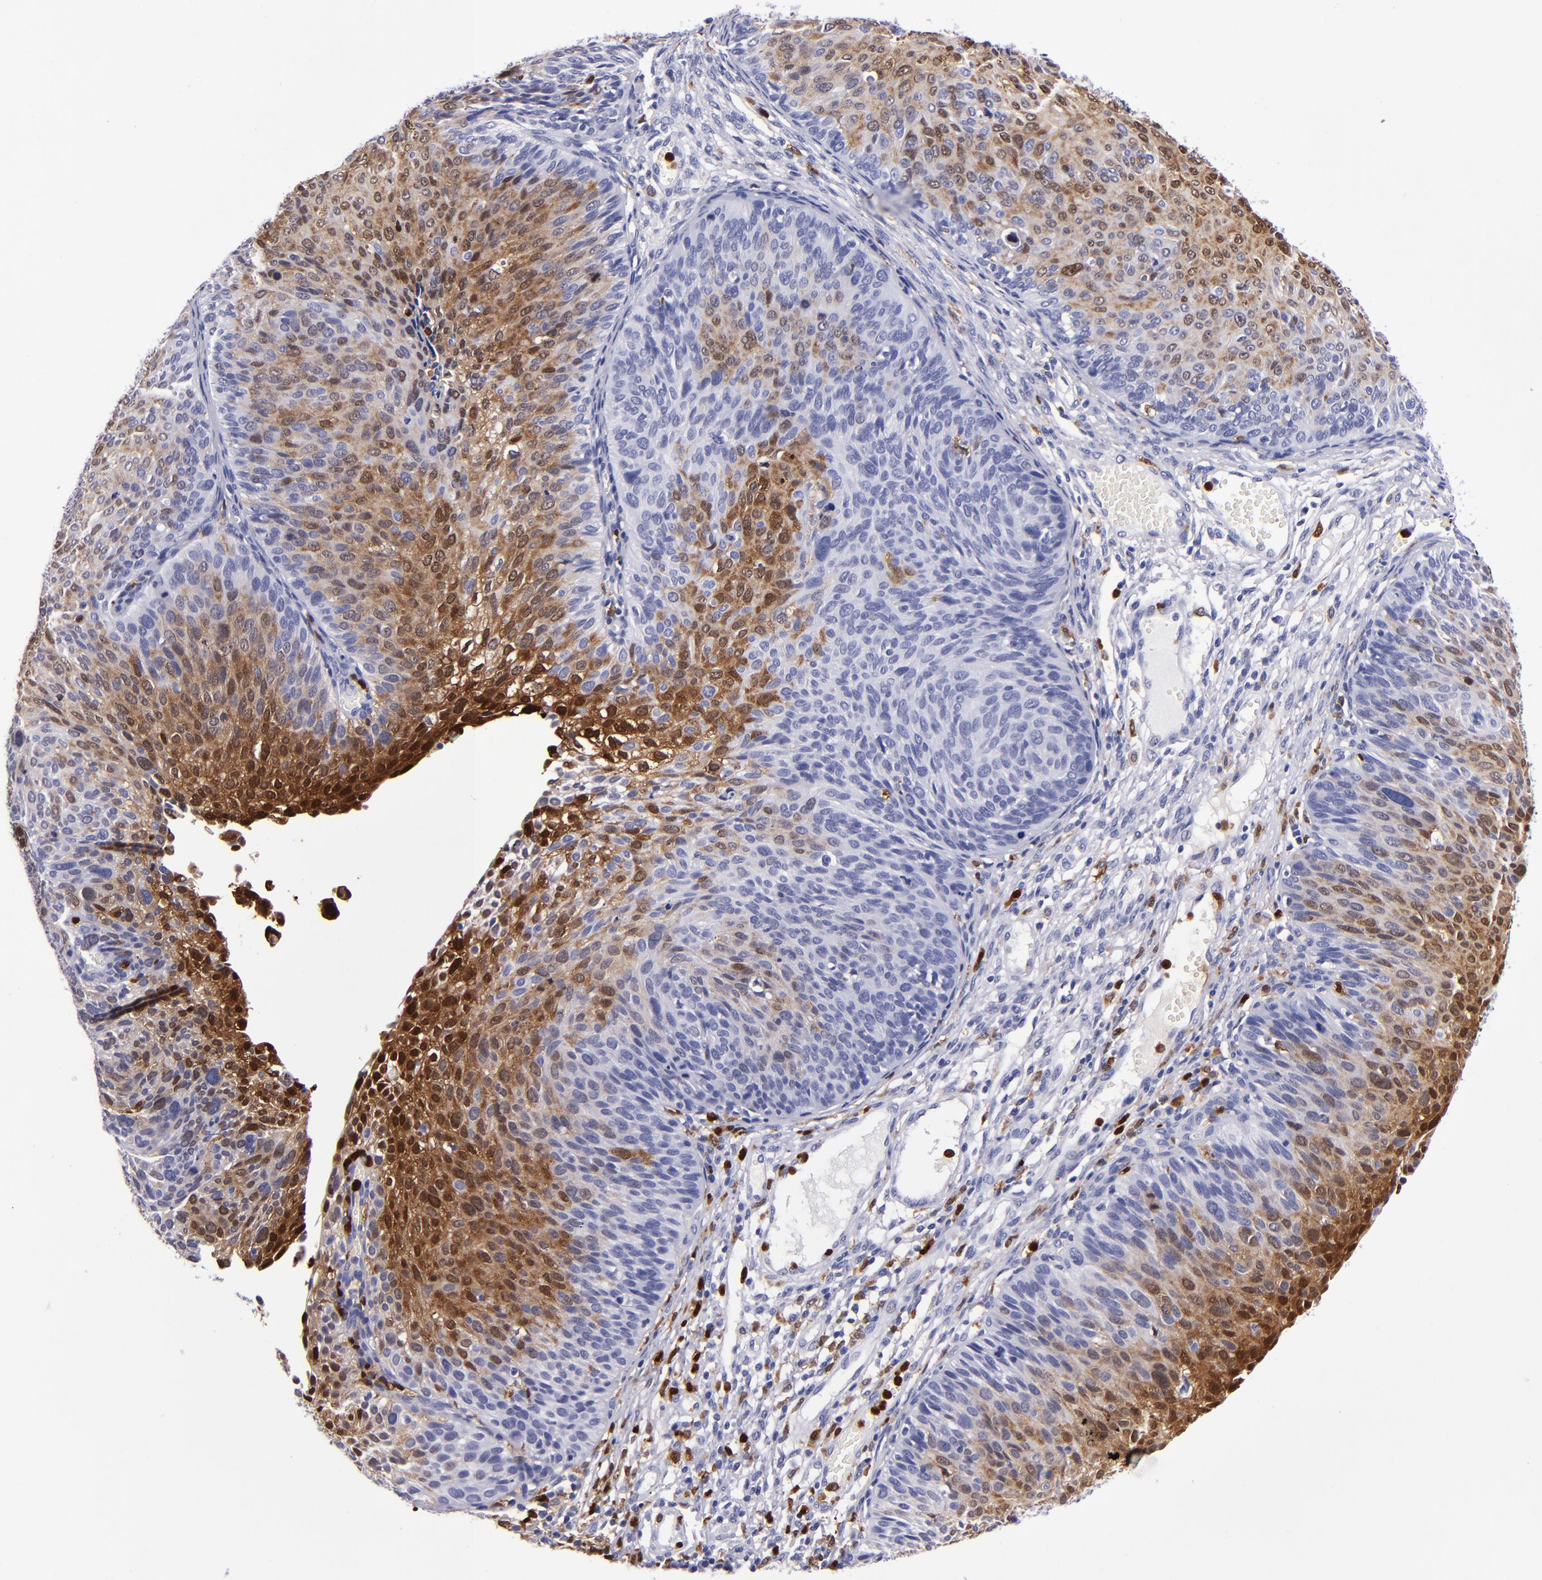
{"staining": {"intensity": "strong", "quantity": "25%-75%", "location": "cytoplasmic/membranous,nuclear"}, "tissue": "cervical cancer", "cell_type": "Tumor cells", "image_type": "cancer", "snomed": [{"axis": "morphology", "description": "Squamous cell carcinoma, NOS"}, {"axis": "topography", "description": "Cervix"}], "caption": "Immunohistochemical staining of cervical cancer (squamous cell carcinoma) demonstrates high levels of strong cytoplasmic/membranous and nuclear expression in approximately 25%-75% of tumor cells.", "gene": "S100A8", "patient": {"sex": "female", "age": 36}}